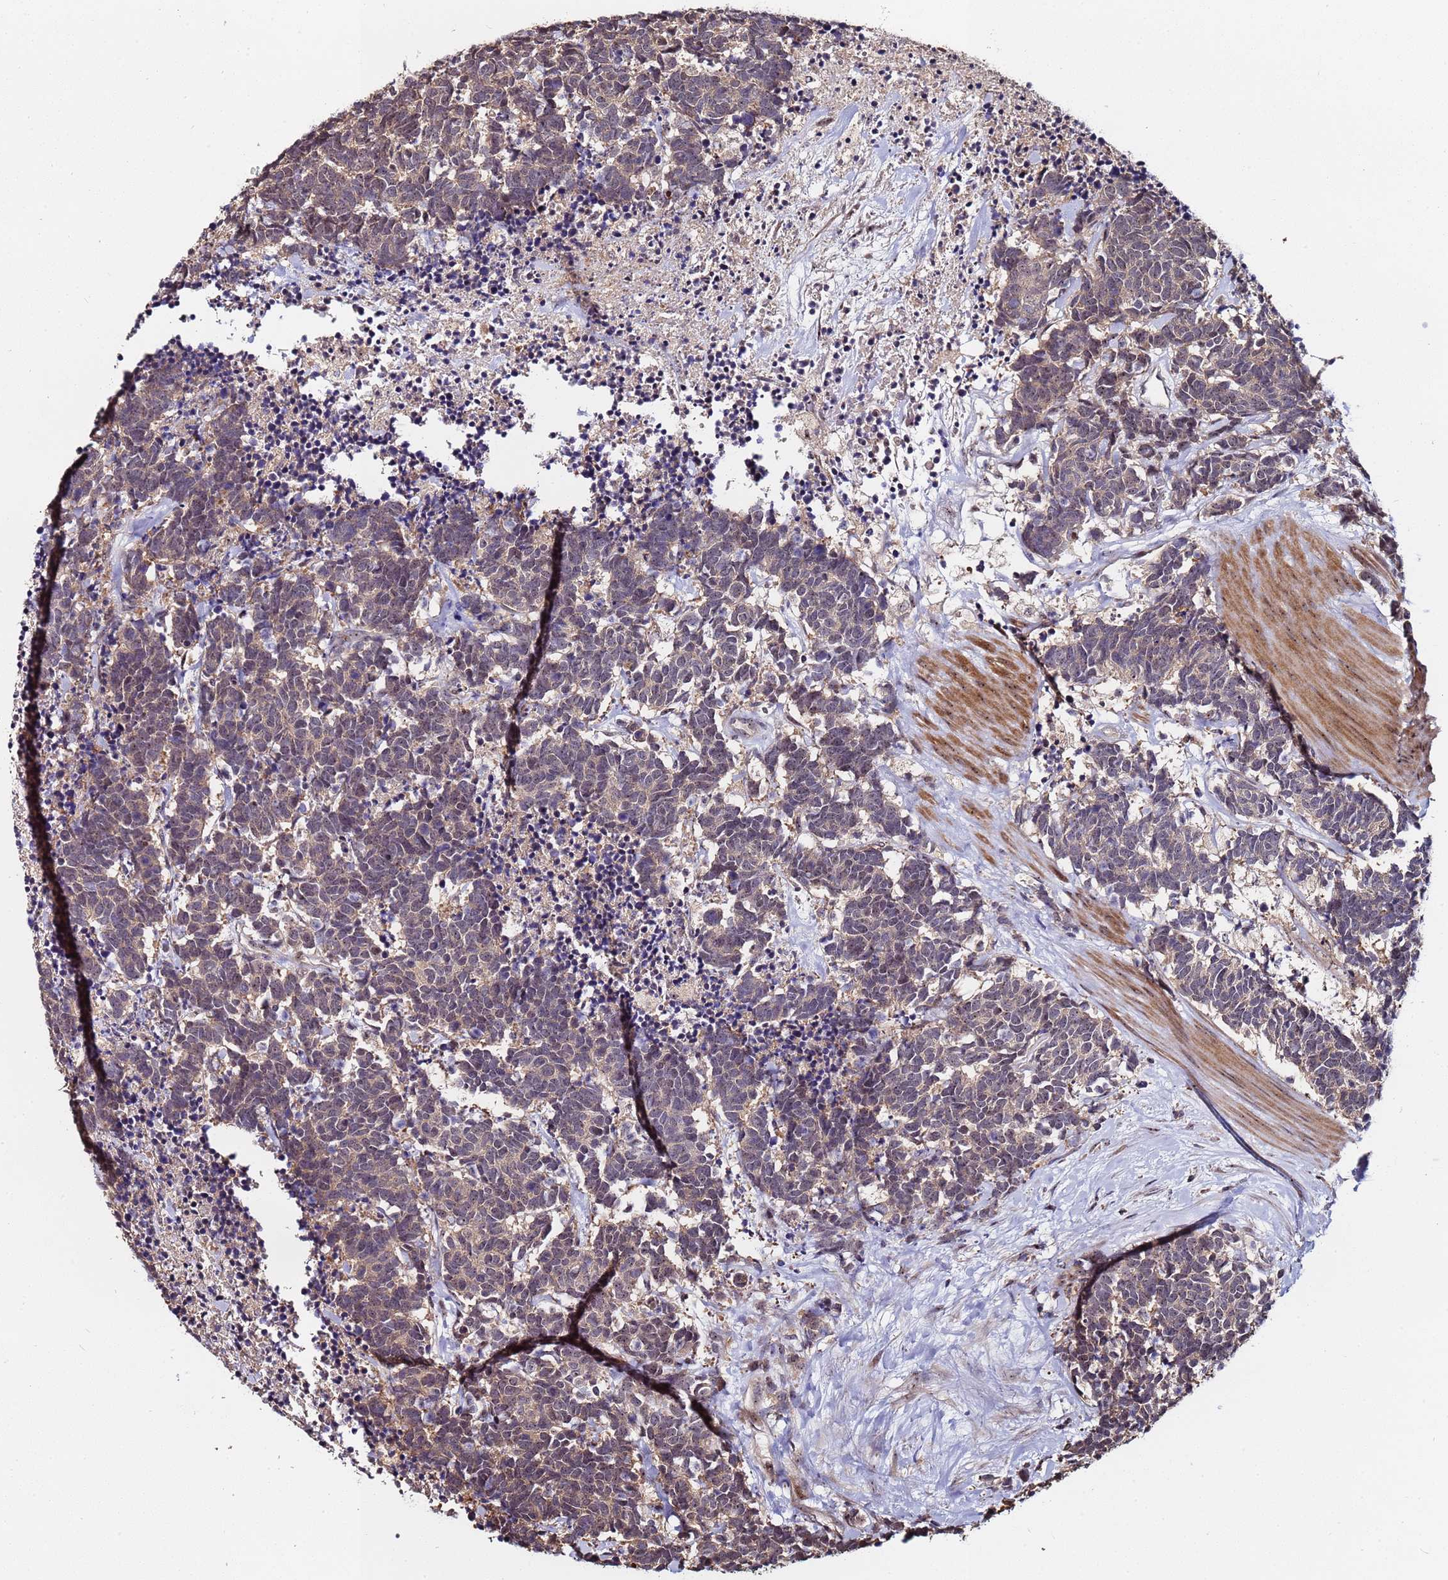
{"staining": {"intensity": "weak", "quantity": ">75%", "location": "cytoplasmic/membranous,nuclear"}, "tissue": "carcinoid", "cell_type": "Tumor cells", "image_type": "cancer", "snomed": [{"axis": "morphology", "description": "Carcinoma, NOS"}, {"axis": "morphology", "description": "Carcinoid, malignant, NOS"}, {"axis": "topography", "description": "Prostate"}], "caption": "A high-resolution micrograph shows immunohistochemistry (IHC) staining of carcinoid, which shows weak cytoplasmic/membranous and nuclear positivity in approximately >75% of tumor cells.", "gene": "KRI1", "patient": {"sex": "male", "age": 57}}